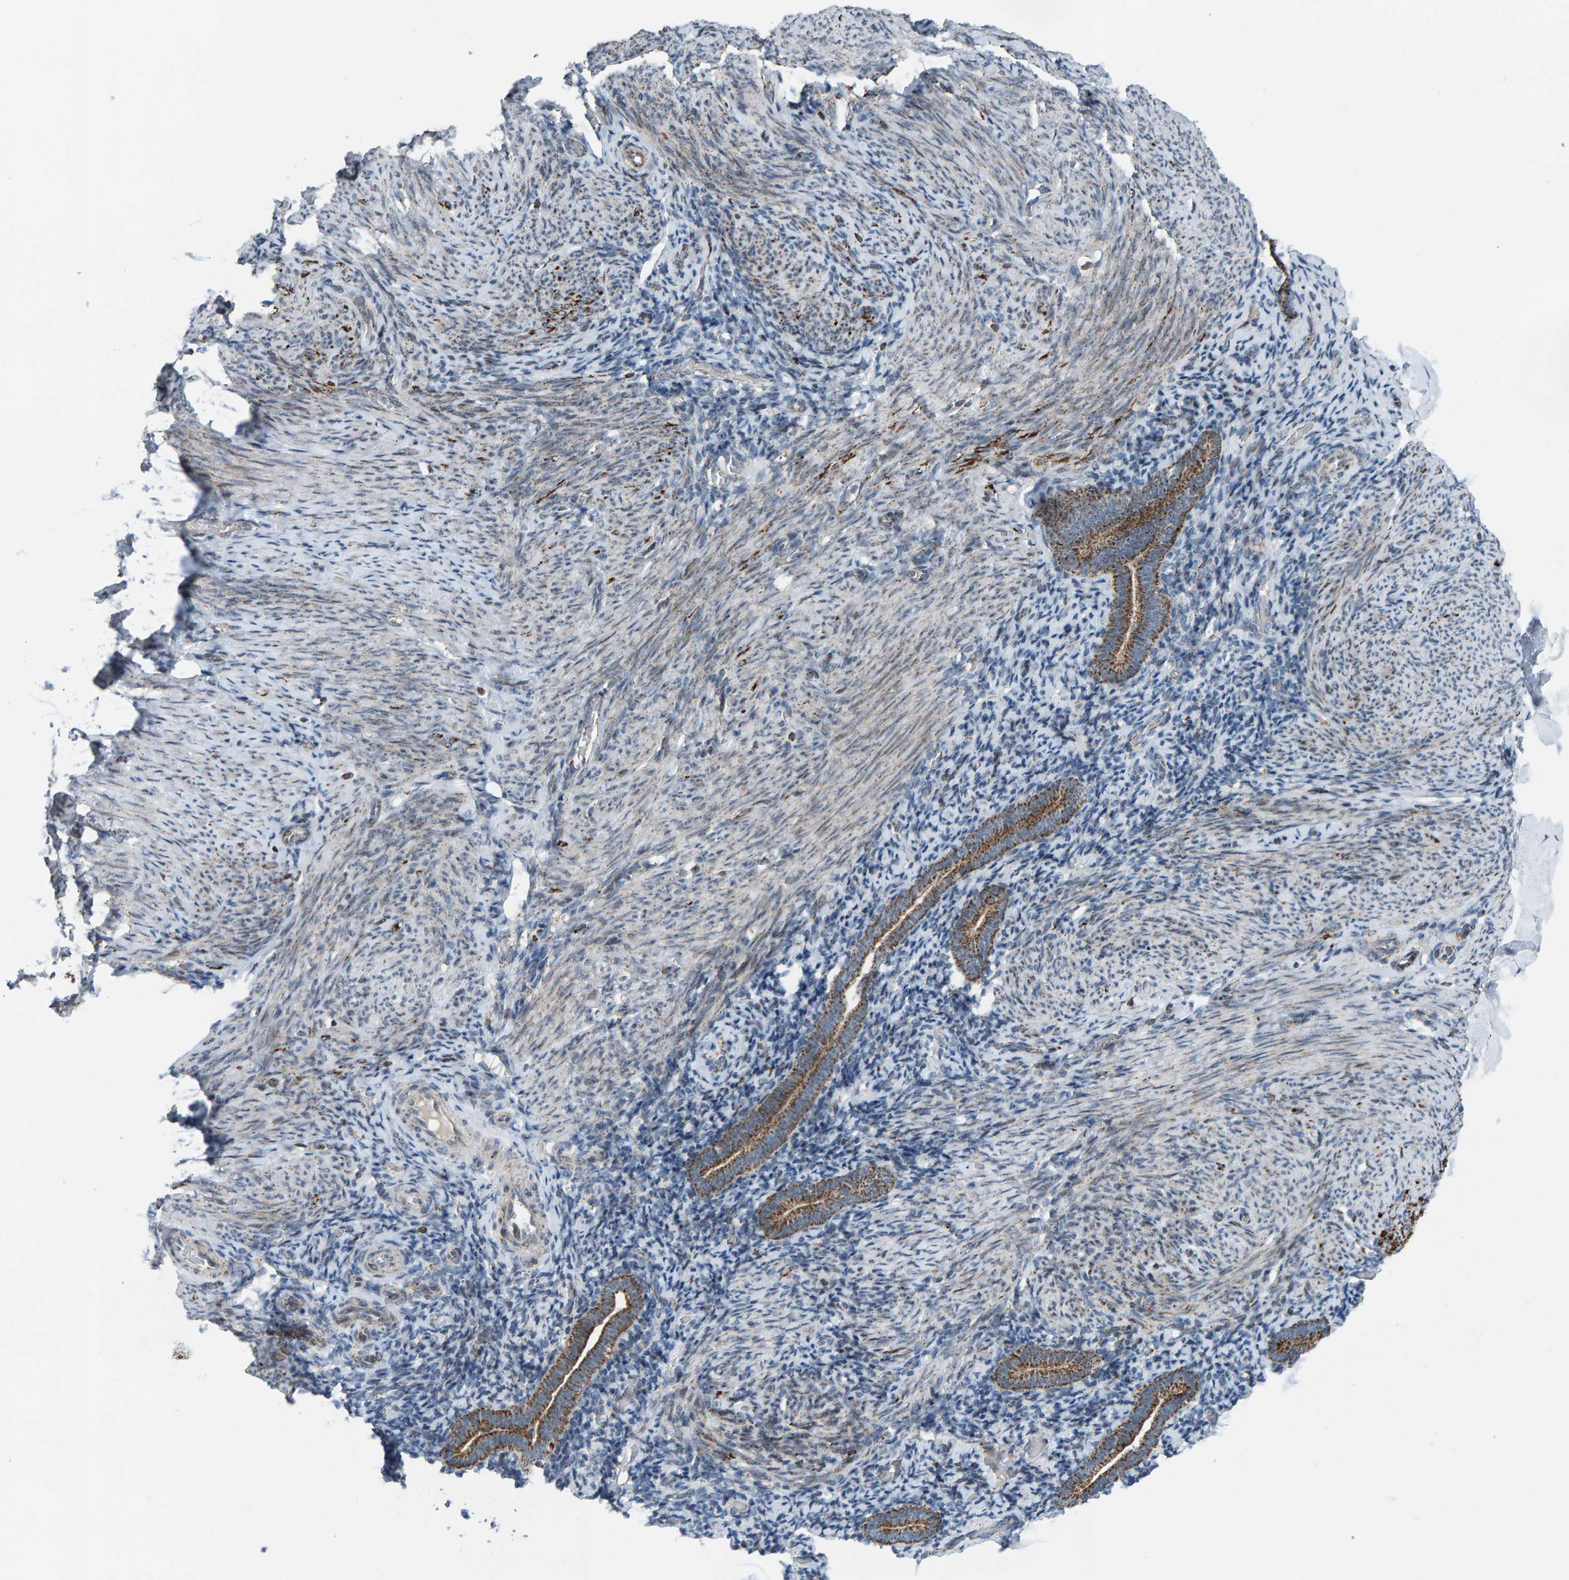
{"staining": {"intensity": "weak", "quantity": ">75%", "location": "cytoplasmic/membranous"}, "tissue": "endometrium", "cell_type": "Cells in endometrial stroma", "image_type": "normal", "snomed": [{"axis": "morphology", "description": "Normal tissue, NOS"}, {"axis": "topography", "description": "Endometrium"}], "caption": "The image displays immunohistochemical staining of normal endometrium. There is weak cytoplasmic/membranous positivity is seen in about >75% of cells in endometrial stroma.", "gene": "ZNF48", "patient": {"sex": "female", "age": 51}}